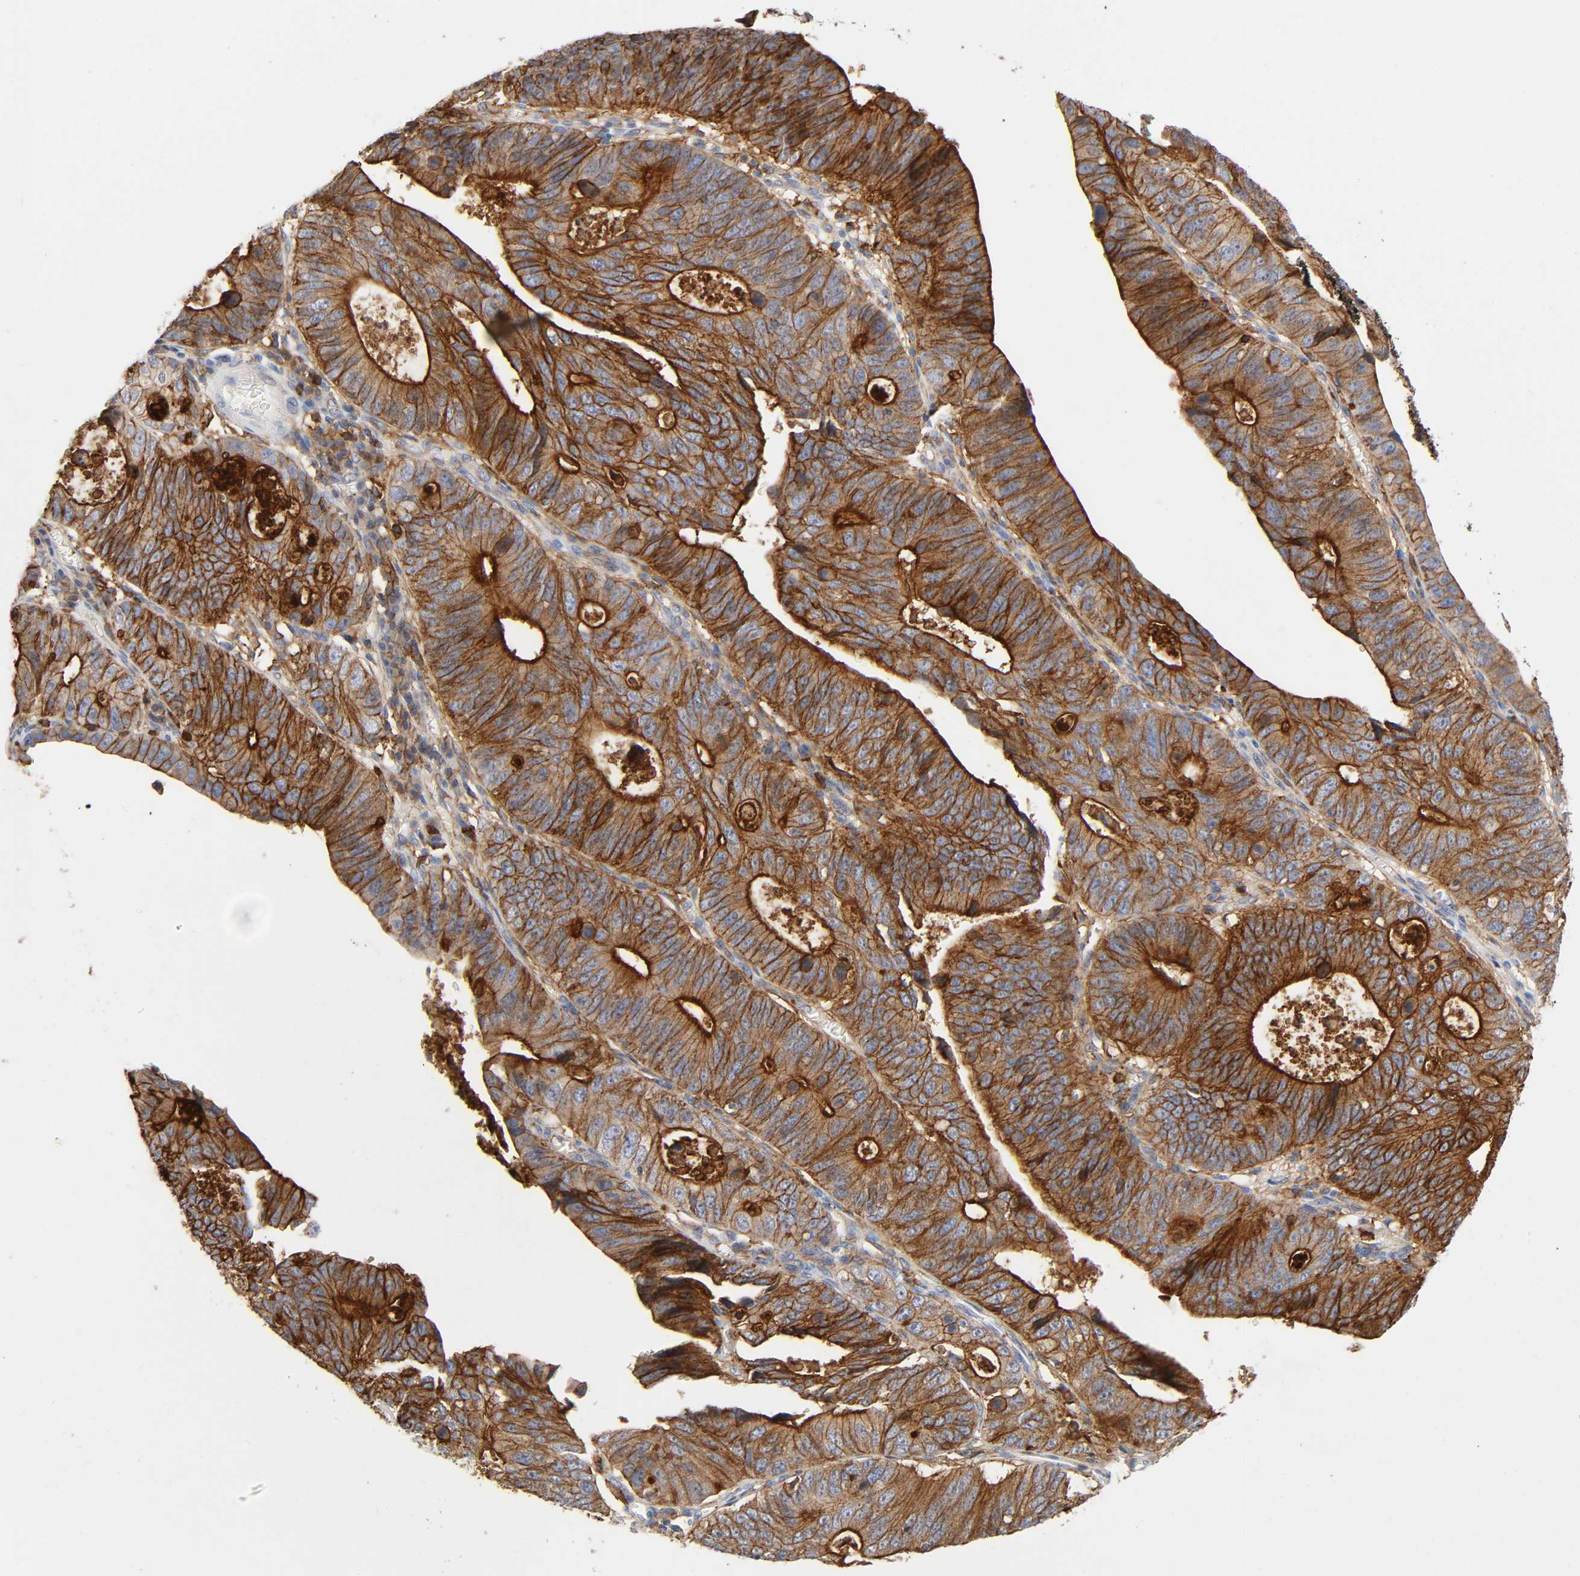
{"staining": {"intensity": "moderate", "quantity": ">75%", "location": "cytoplasmic/membranous"}, "tissue": "stomach cancer", "cell_type": "Tumor cells", "image_type": "cancer", "snomed": [{"axis": "morphology", "description": "Adenocarcinoma, NOS"}, {"axis": "topography", "description": "Stomach"}], "caption": "Immunohistochemical staining of adenocarcinoma (stomach) shows medium levels of moderate cytoplasmic/membranous staining in approximately >75% of tumor cells.", "gene": "LYN", "patient": {"sex": "male", "age": 59}}